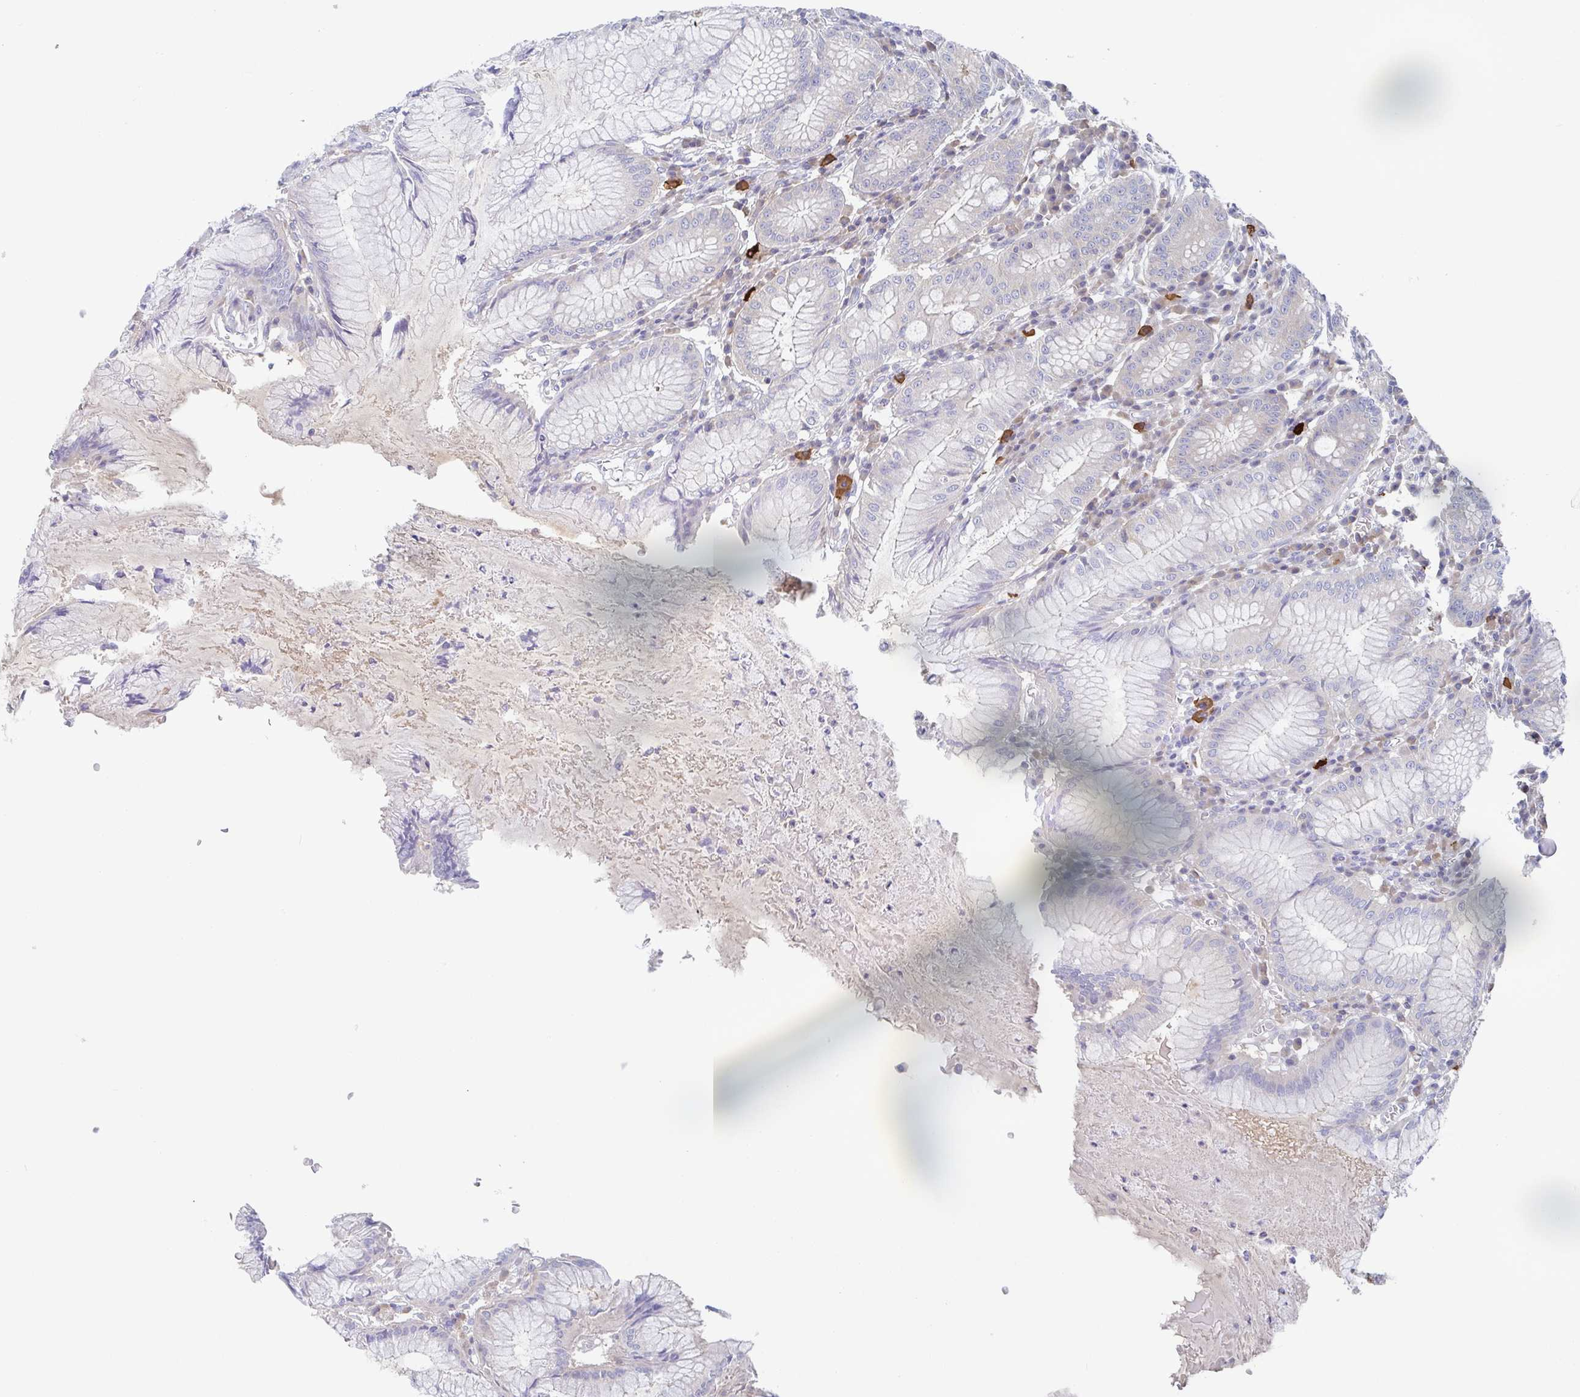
{"staining": {"intensity": "weak", "quantity": "<25%", "location": "cytoplasmic/membranous"}, "tissue": "stomach", "cell_type": "Glandular cells", "image_type": "normal", "snomed": [{"axis": "morphology", "description": "Normal tissue, NOS"}, {"axis": "topography", "description": "Stomach"}], "caption": "This is an IHC histopathology image of unremarkable stomach. There is no staining in glandular cells.", "gene": "AMPD2", "patient": {"sex": "male", "age": 55}}